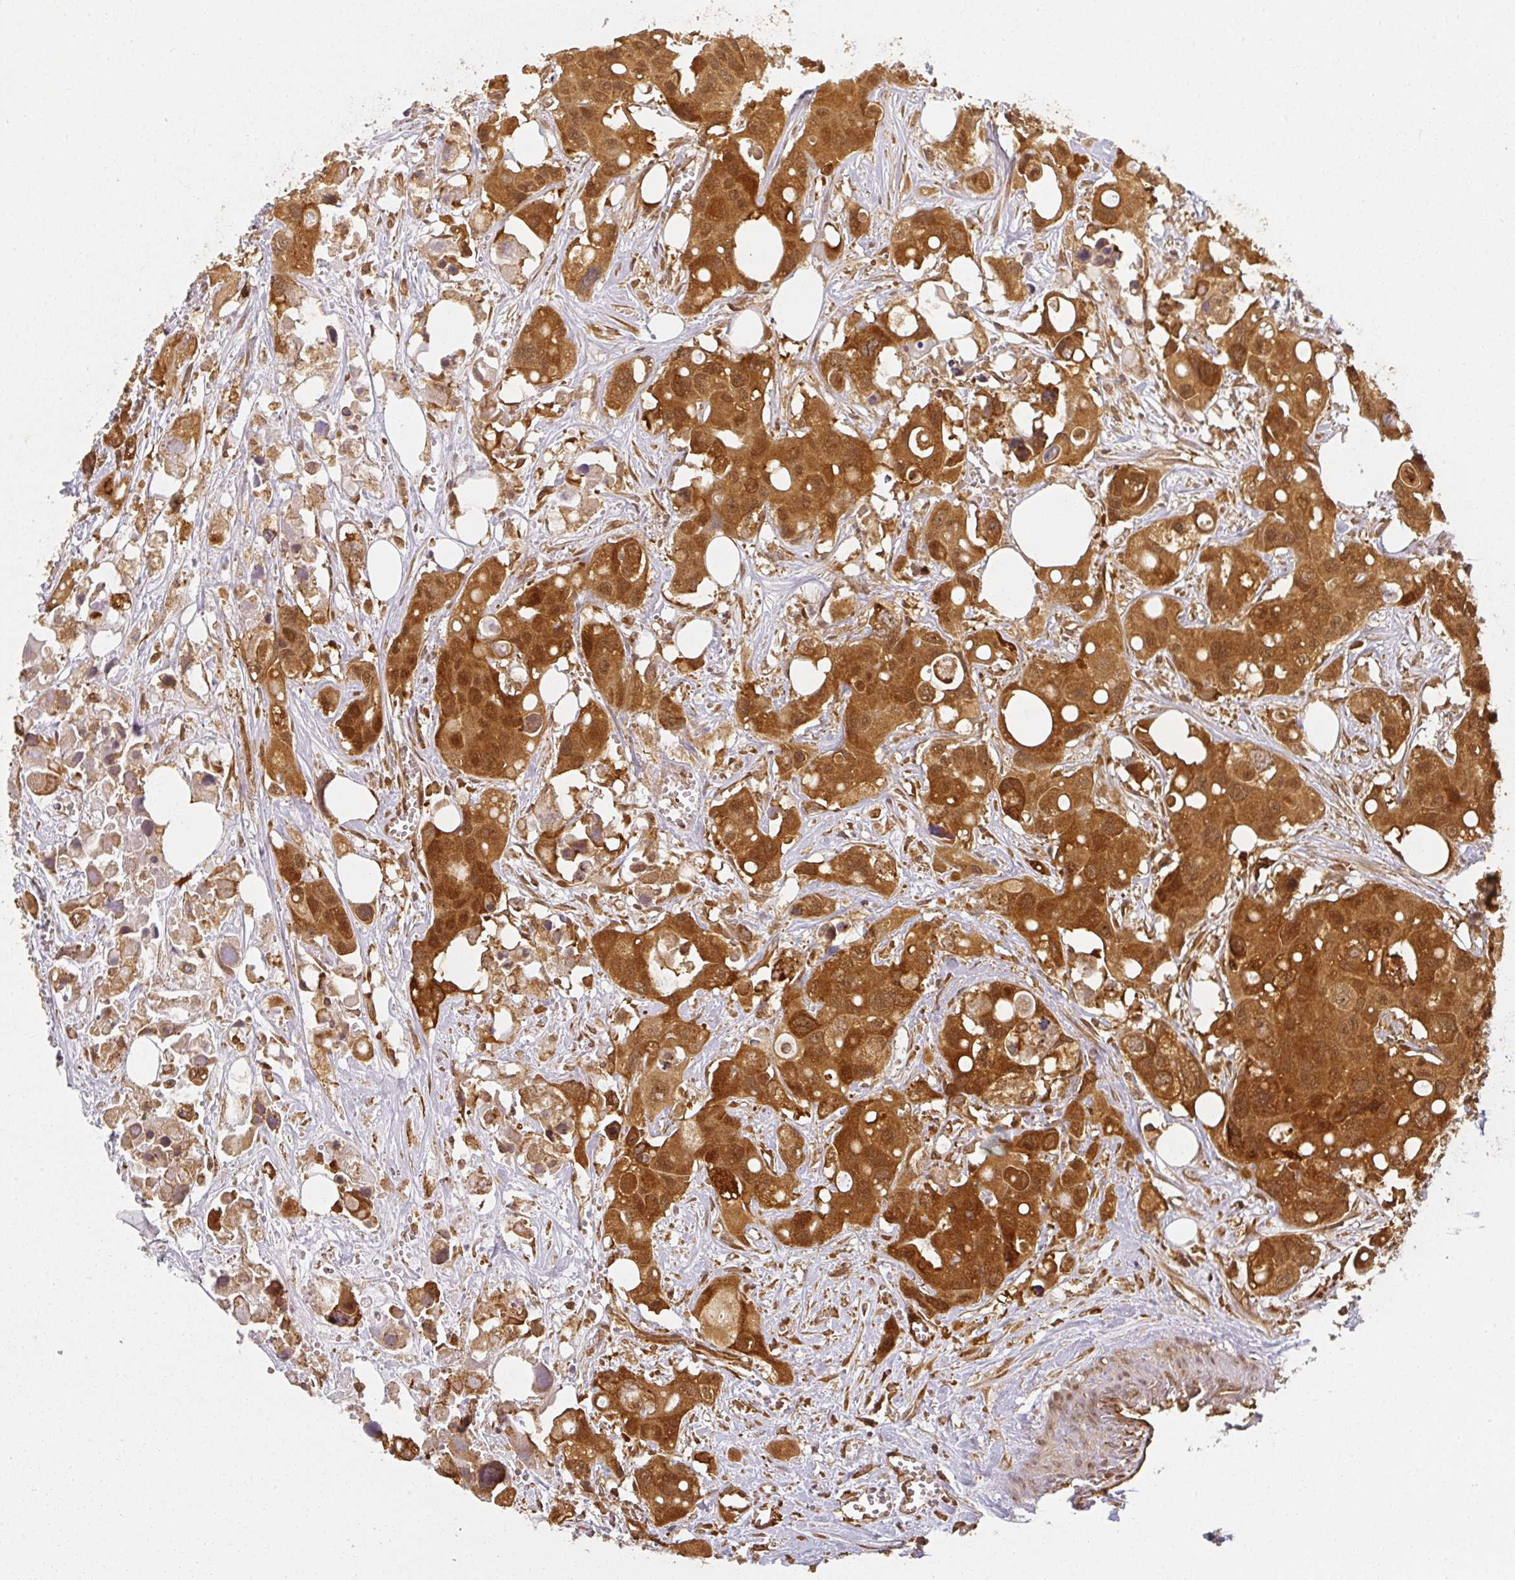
{"staining": {"intensity": "strong", "quantity": ">75%", "location": "cytoplasmic/membranous,nuclear"}, "tissue": "colorectal cancer", "cell_type": "Tumor cells", "image_type": "cancer", "snomed": [{"axis": "morphology", "description": "Adenocarcinoma, NOS"}, {"axis": "topography", "description": "Colon"}], "caption": "Immunohistochemistry photomicrograph of colorectal cancer stained for a protein (brown), which exhibits high levels of strong cytoplasmic/membranous and nuclear expression in about >75% of tumor cells.", "gene": "PPP6R3", "patient": {"sex": "male", "age": 77}}